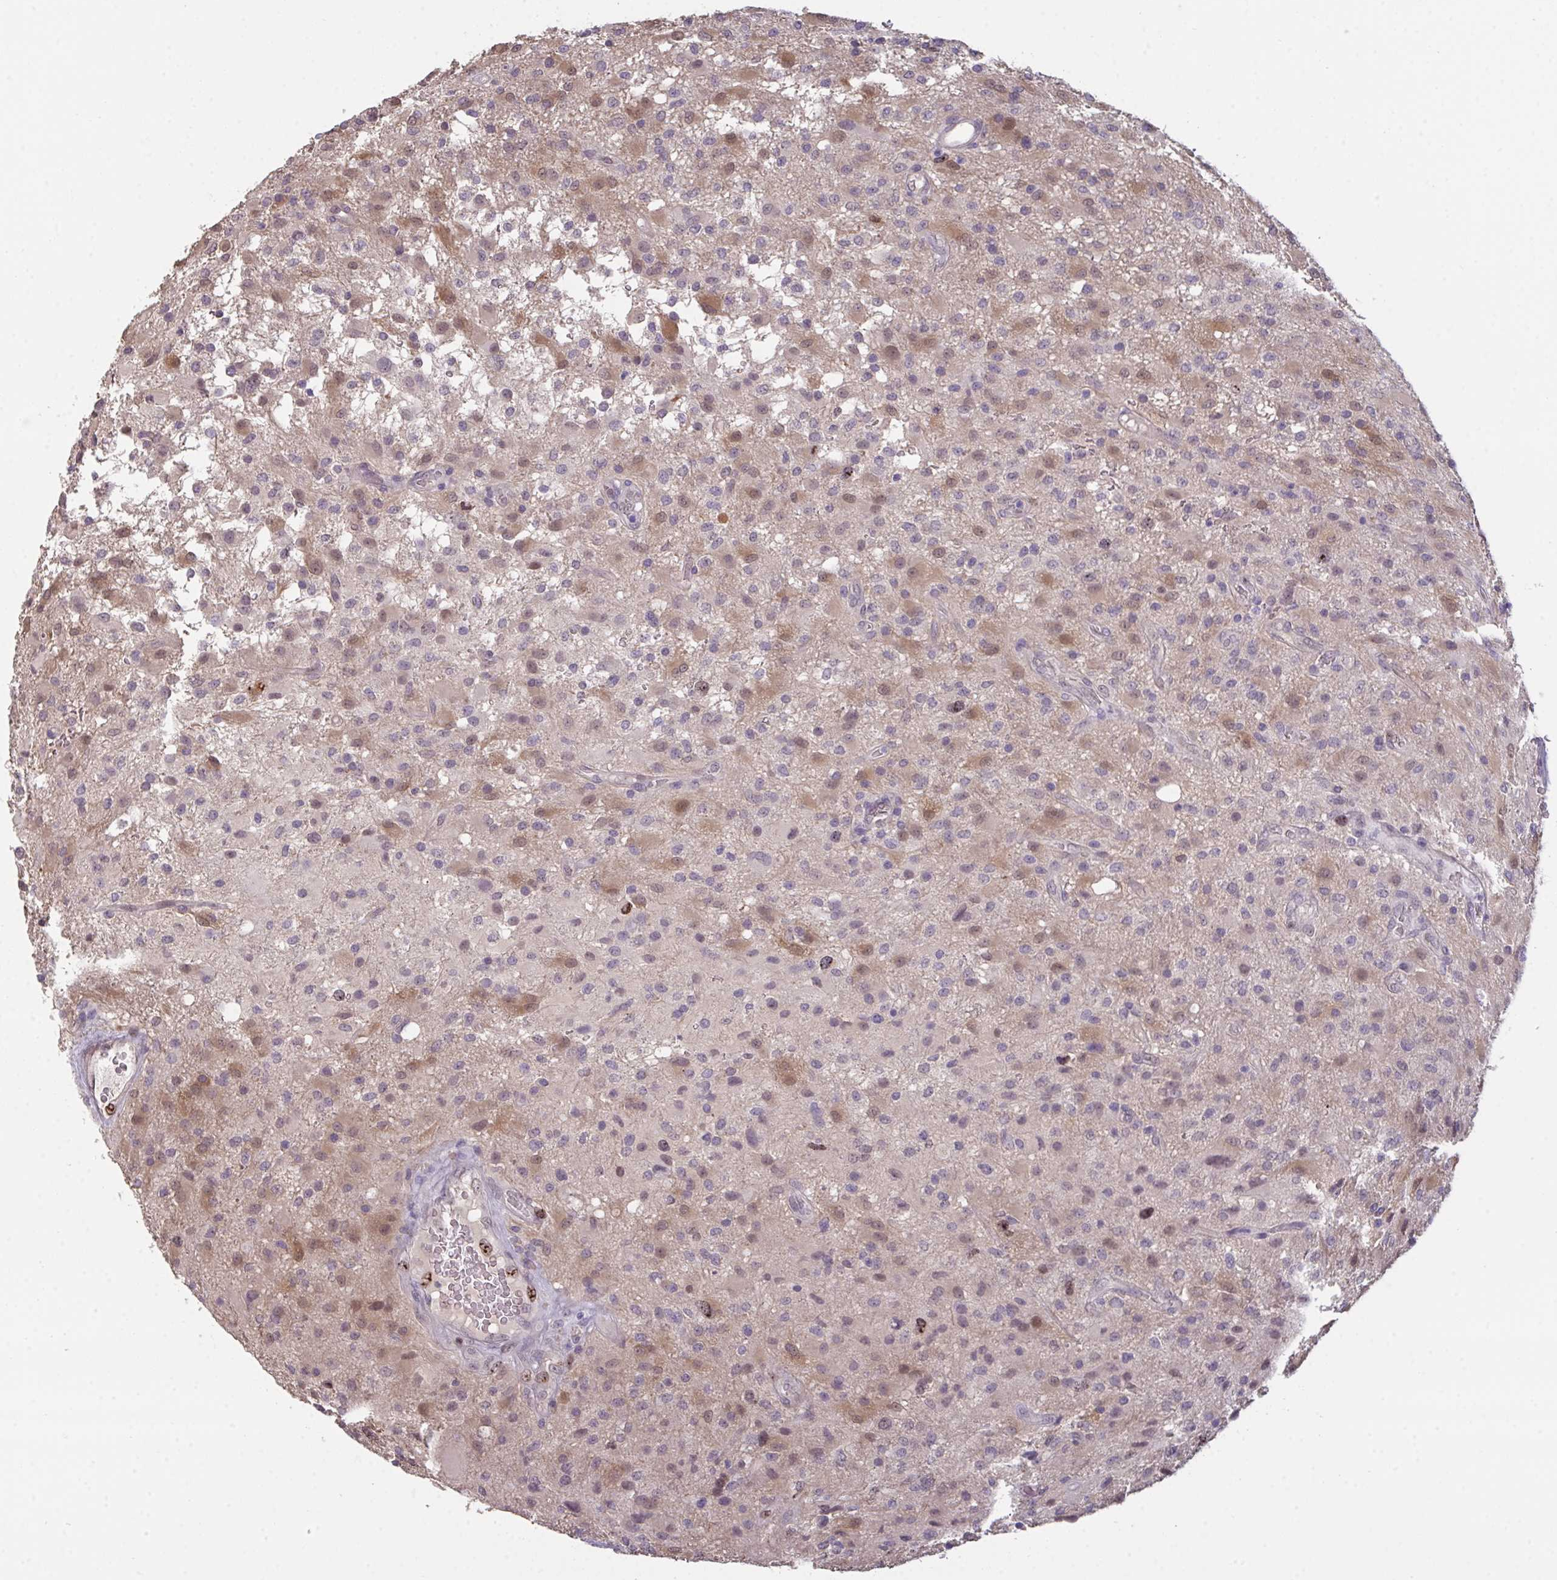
{"staining": {"intensity": "weak", "quantity": "25%-75%", "location": "cytoplasmic/membranous,nuclear"}, "tissue": "glioma", "cell_type": "Tumor cells", "image_type": "cancer", "snomed": [{"axis": "morphology", "description": "Glioma, malignant, High grade"}, {"axis": "topography", "description": "Brain"}], "caption": "Immunohistochemical staining of glioma exhibits low levels of weak cytoplasmic/membranous and nuclear protein expression in about 25%-75% of tumor cells. (DAB = brown stain, brightfield microscopy at high magnification).", "gene": "SETD7", "patient": {"sex": "male", "age": 53}}